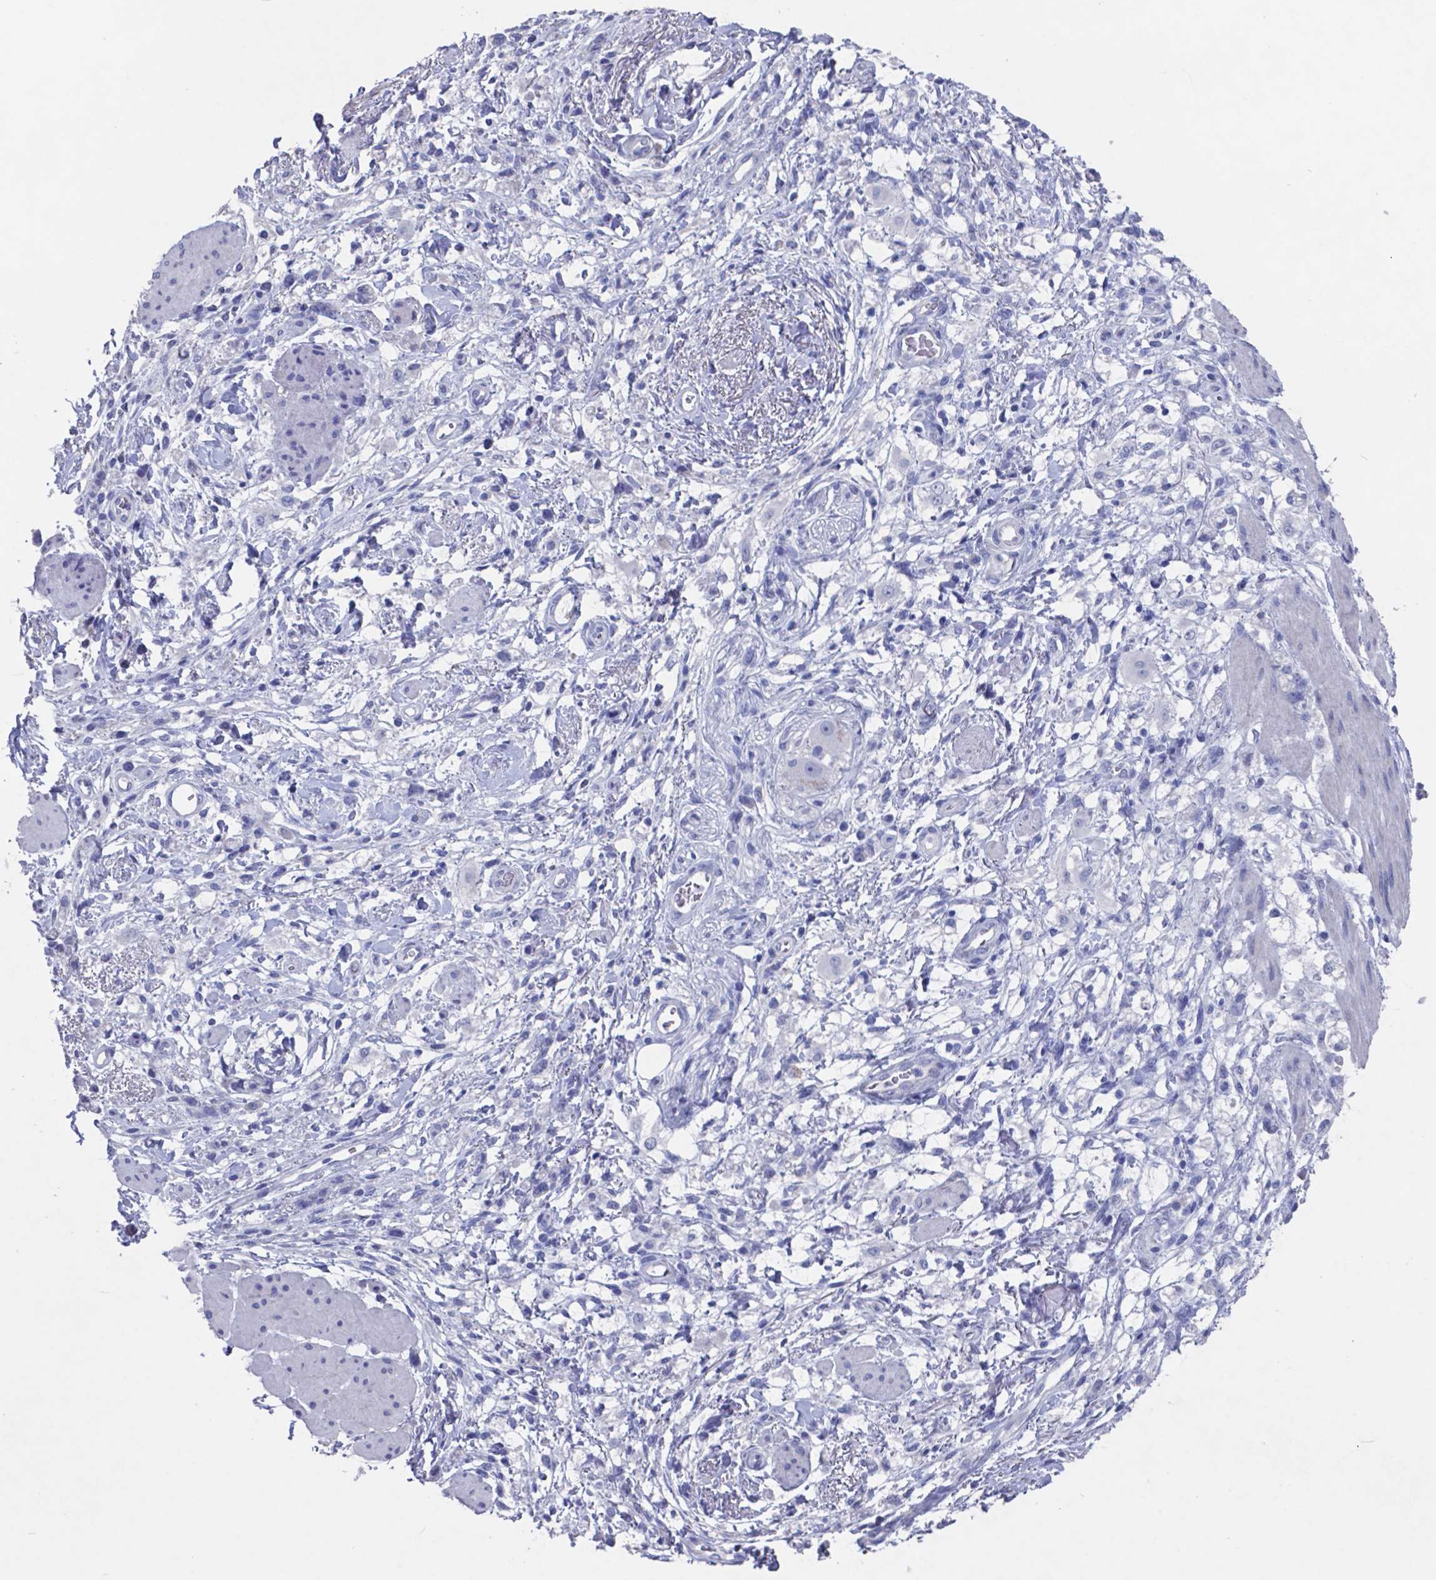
{"staining": {"intensity": "negative", "quantity": "none", "location": "none"}, "tissue": "stomach cancer", "cell_type": "Tumor cells", "image_type": "cancer", "snomed": [{"axis": "morphology", "description": "Adenocarcinoma, NOS"}, {"axis": "topography", "description": "Stomach"}], "caption": "The histopathology image exhibits no staining of tumor cells in stomach cancer (adenocarcinoma). Brightfield microscopy of immunohistochemistry (IHC) stained with DAB (brown) and hematoxylin (blue), captured at high magnification.", "gene": "TTR", "patient": {"sex": "female", "age": 60}}